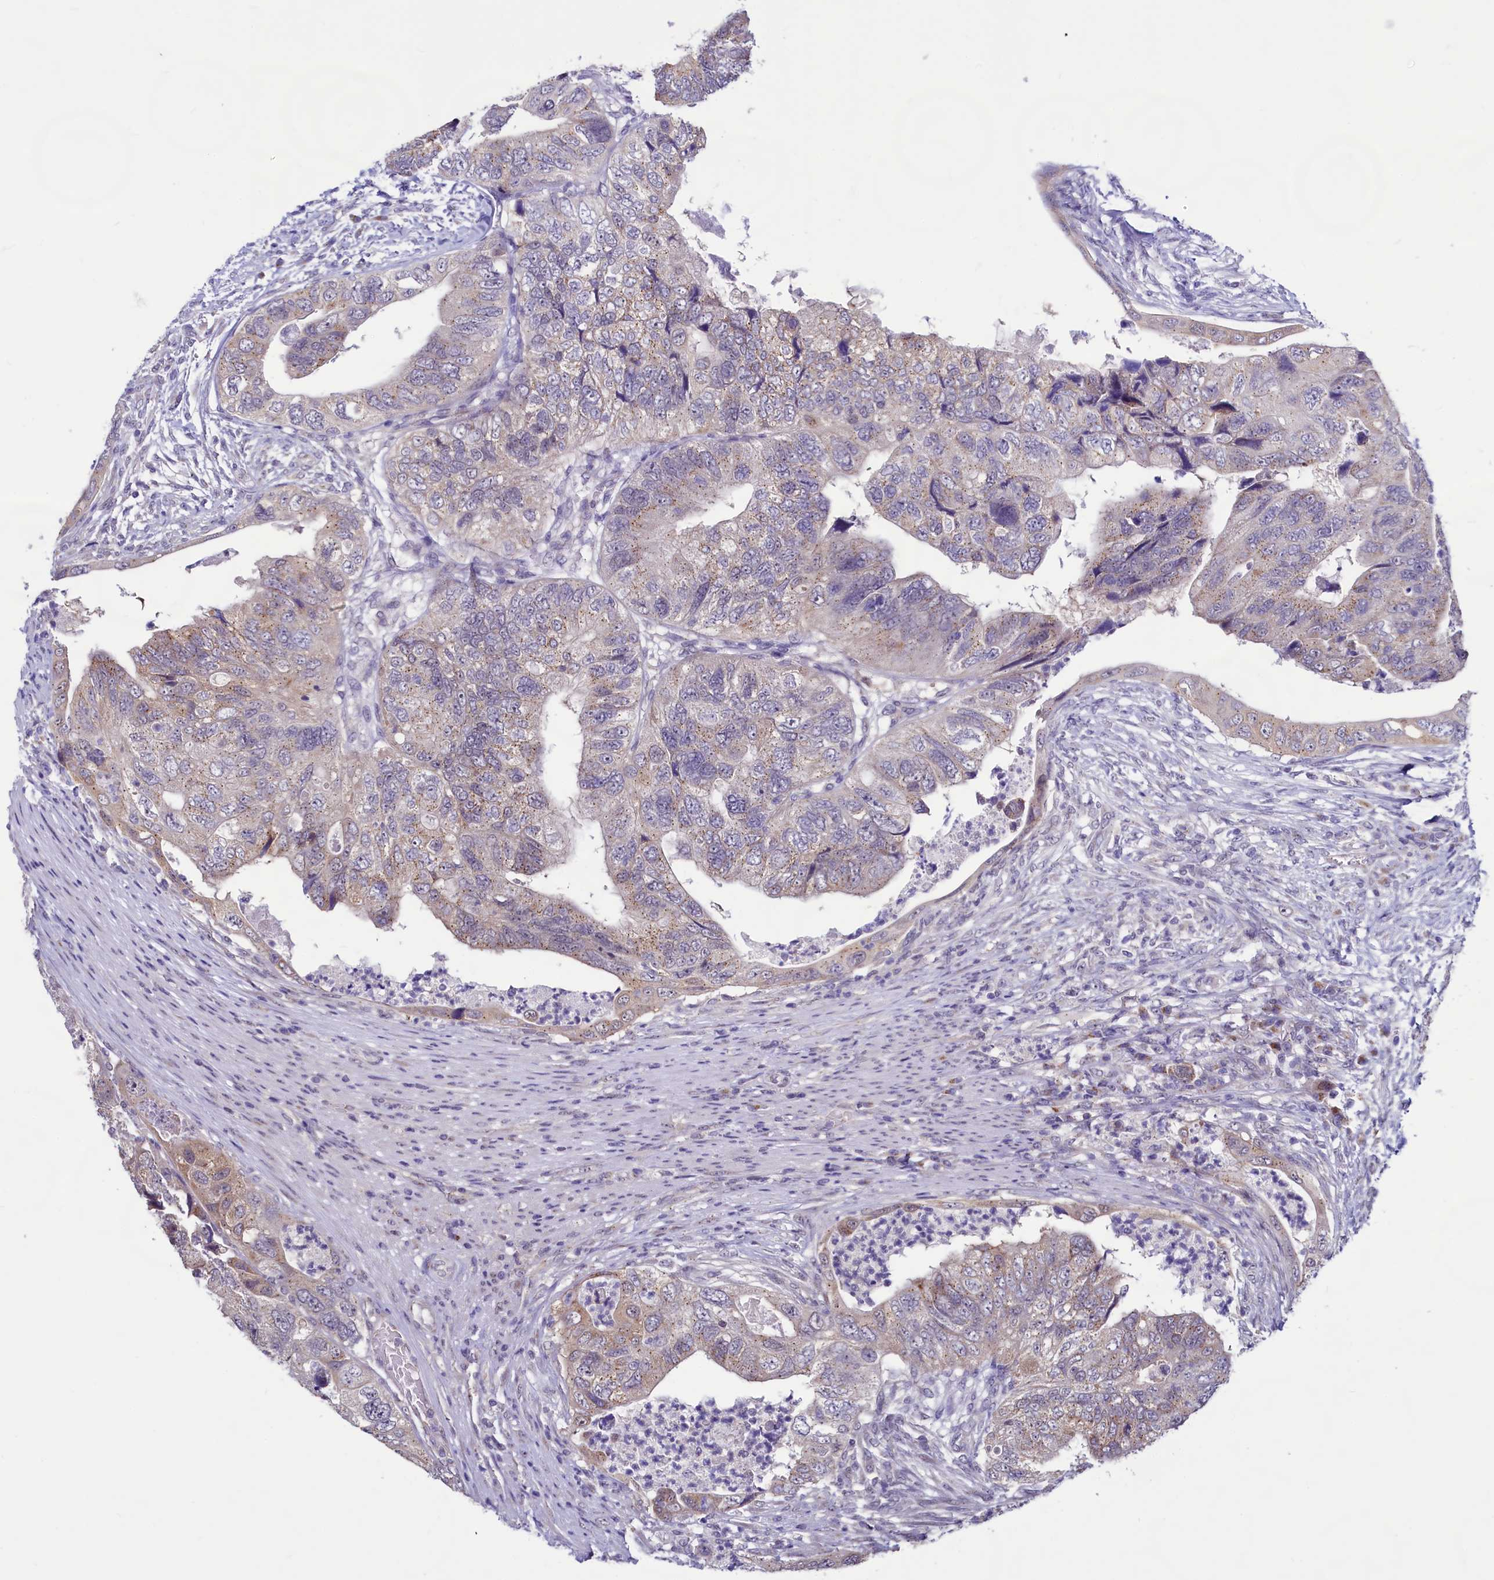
{"staining": {"intensity": "moderate", "quantity": "<25%", "location": "cytoplasmic/membranous"}, "tissue": "colorectal cancer", "cell_type": "Tumor cells", "image_type": "cancer", "snomed": [{"axis": "morphology", "description": "Adenocarcinoma, NOS"}, {"axis": "topography", "description": "Rectum"}], "caption": "A brown stain labels moderate cytoplasmic/membranous expression of a protein in colorectal adenocarcinoma tumor cells.", "gene": "SEC24C", "patient": {"sex": "male", "age": 63}}